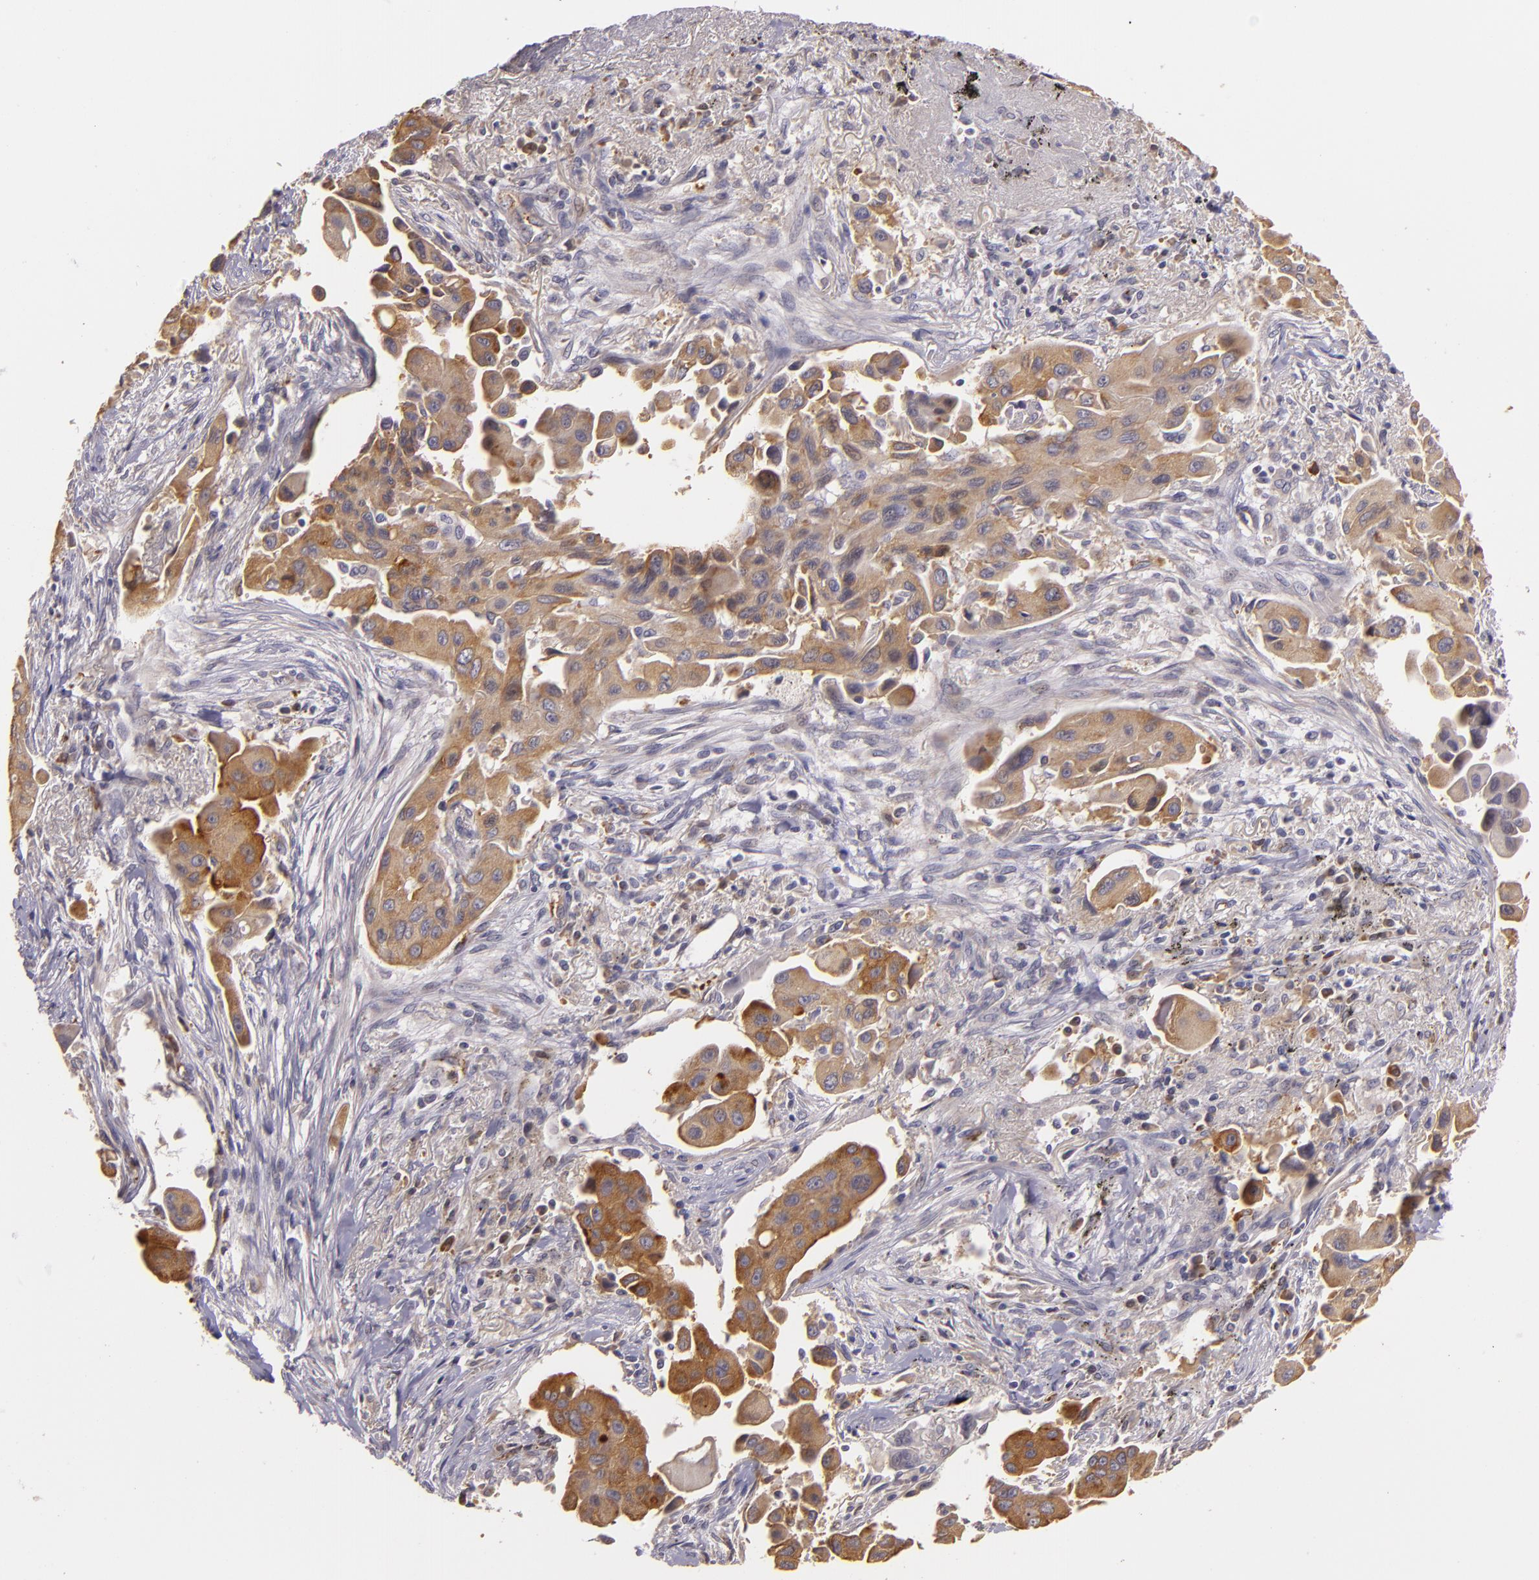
{"staining": {"intensity": "moderate", "quantity": ">75%", "location": "cytoplasmic/membranous"}, "tissue": "lung cancer", "cell_type": "Tumor cells", "image_type": "cancer", "snomed": [{"axis": "morphology", "description": "Adenocarcinoma, NOS"}, {"axis": "topography", "description": "Lung"}], "caption": "Human lung adenocarcinoma stained with a brown dye displays moderate cytoplasmic/membranous positive staining in about >75% of tumor cells.", "gene": "SYTL4", "patient": {"sex": "male", "age": 68}}